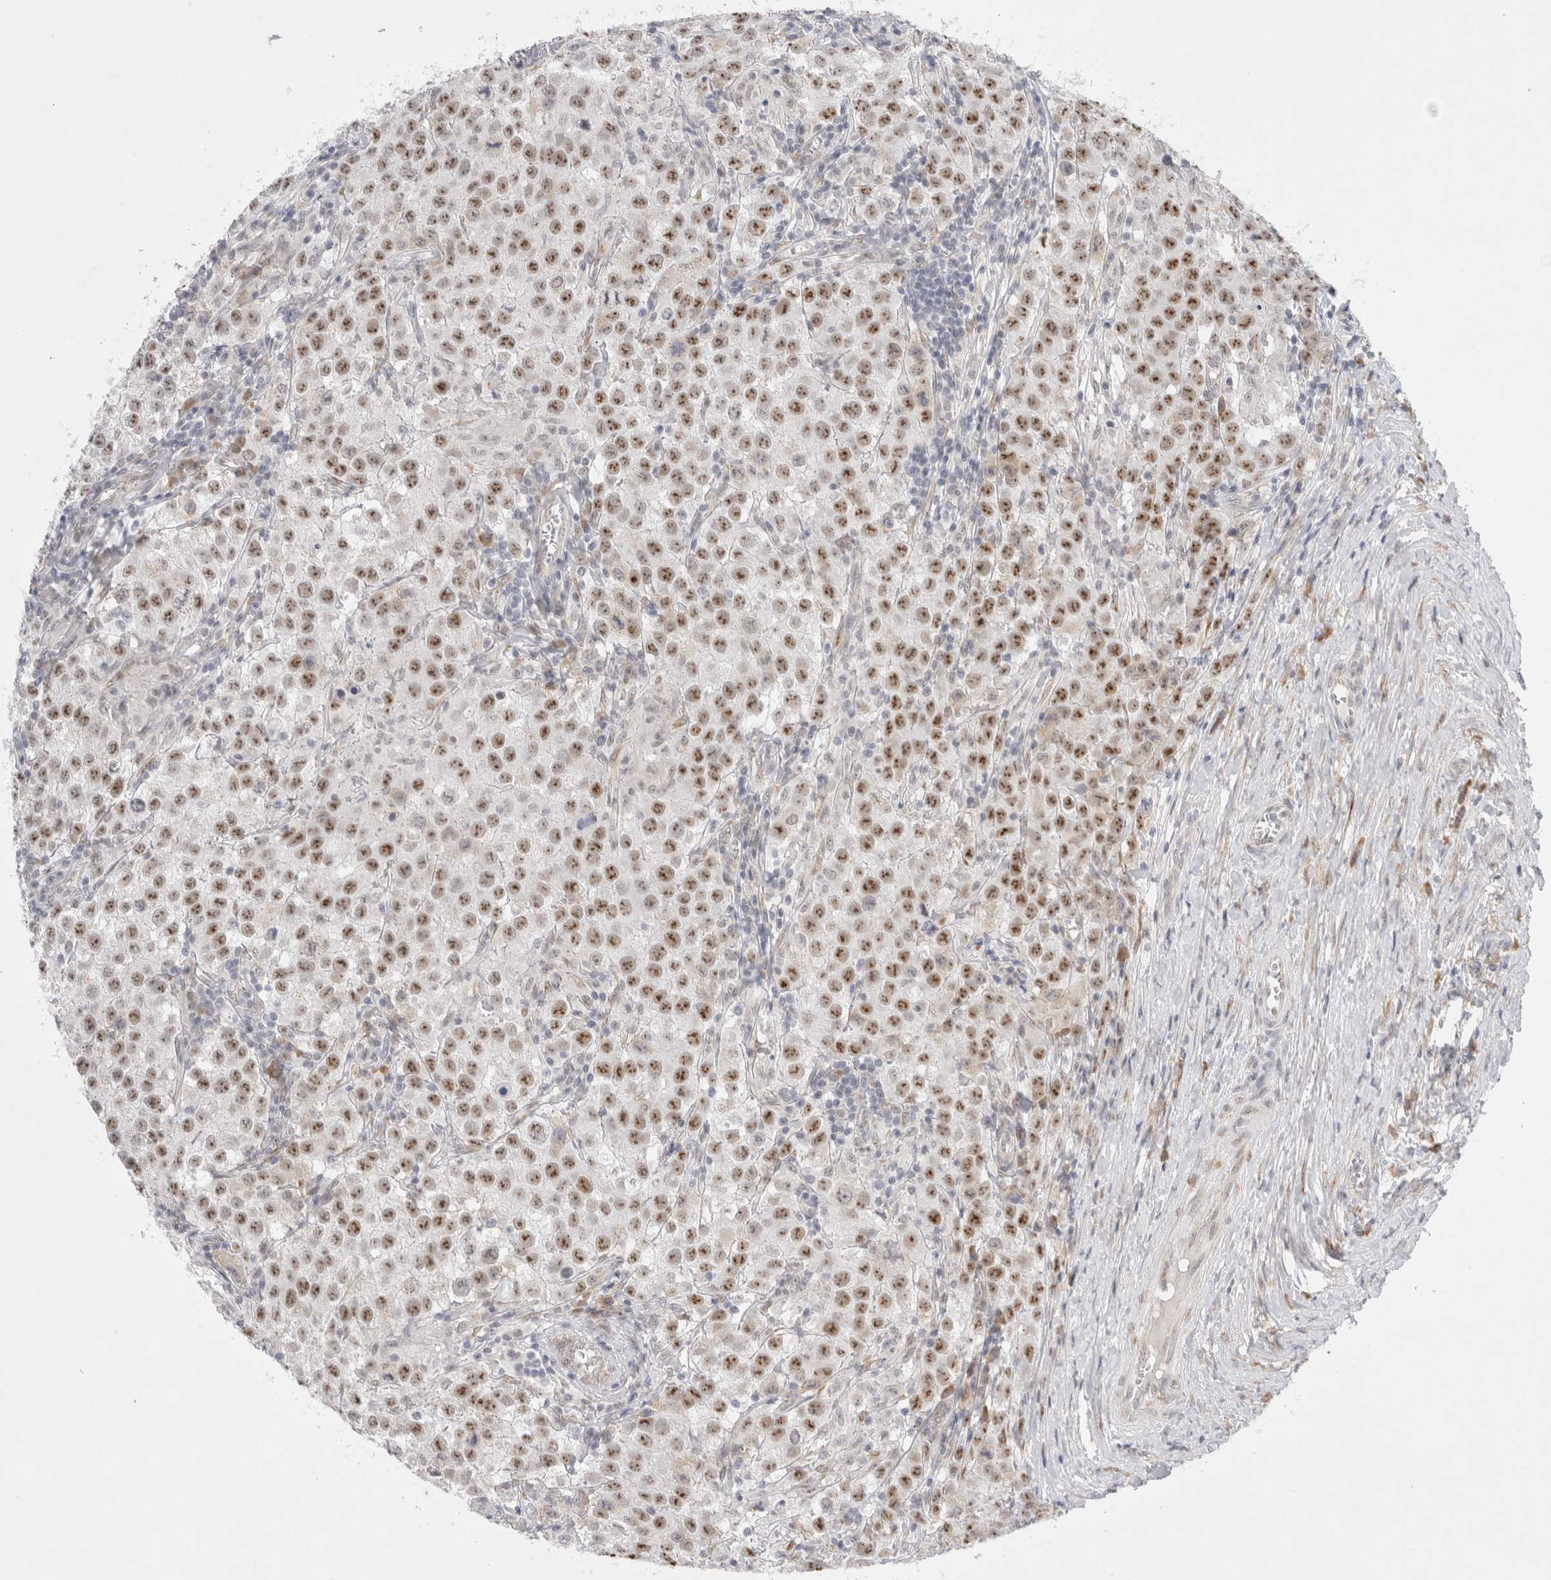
{"staining": {"intensity": "strong", "quantity": ">75%", "location": "nuclear"}, "tissue": "testis cancer", "cell_type": "Tumor cells", "image_type": "cancer", "snomed": [{"axis": "morphology", "description": "Seminoma, NOS"}, {"axis": "morphology", "description": "Carcinoma, Embryonal, NOS"}, {"axis": "topography", "description": "Testis"}], "caption": "Immunohistochemical staining of human embryonal carcinoma (testis) demonstrates strong nuclear protein expression in approximately >75% of tumor cells.", "gene": "TRMT1L", "patient": {"sex": "male", "age": 43}}